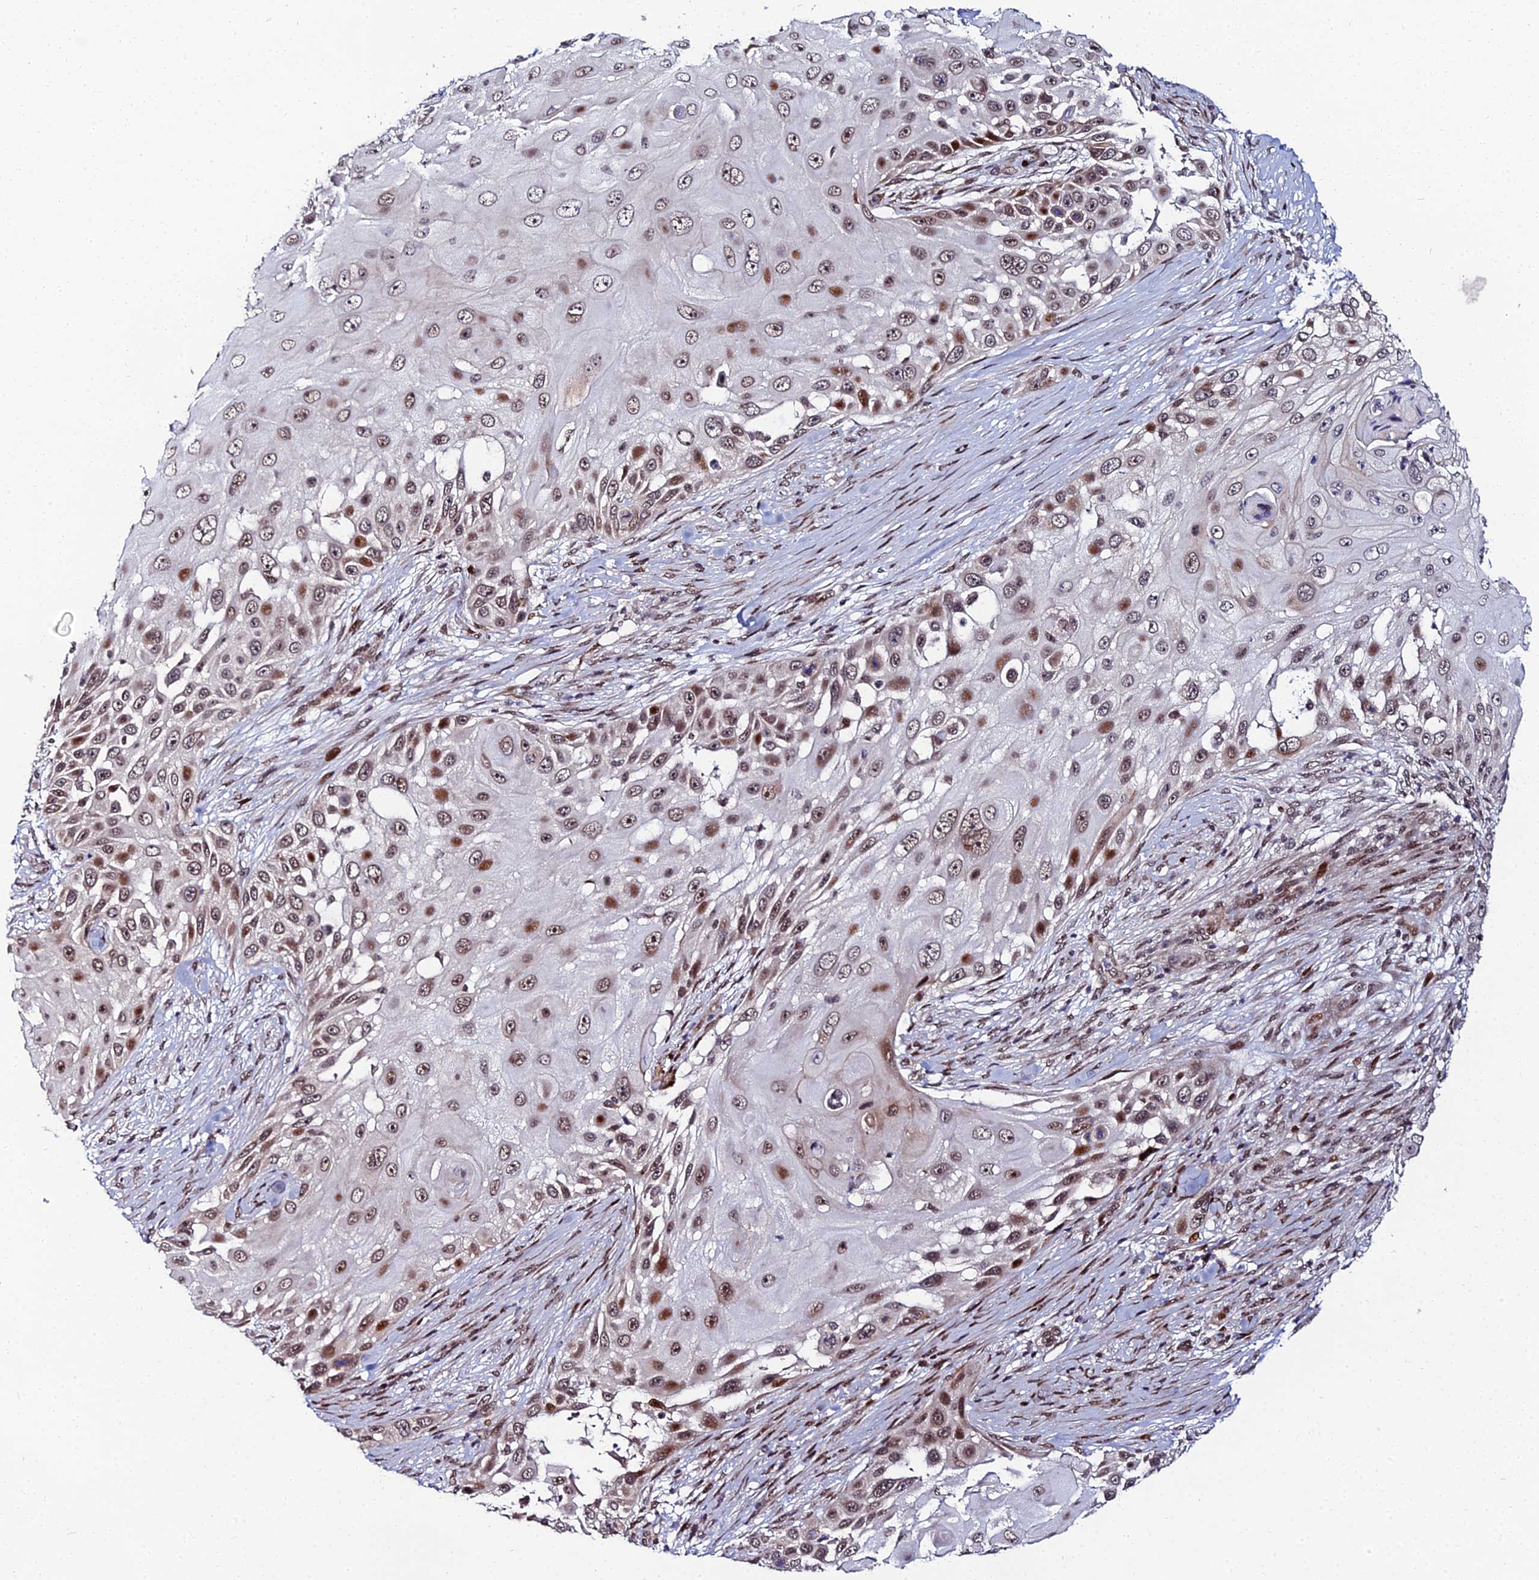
{"staining": {"intensity": "moderate", "quantity": ">75%", "location": "nuclear"}, "tissue": "skin cancer", "cell_type": "Tumor cells", "image_type": "cancer", "snomed": [{"axis": "morphology", "description": "Squamous cell carcinoma, NOS"}, {"axis": "topography", "description": "Skin"}], "caption": "Tumor cells exhibit medium levels of moderate nuclear expression in approximately >75% of cells in human skin squamous cell carcinoma.", "gene": "ZNF668", "patient": {"sex": "female", "age": 44}}